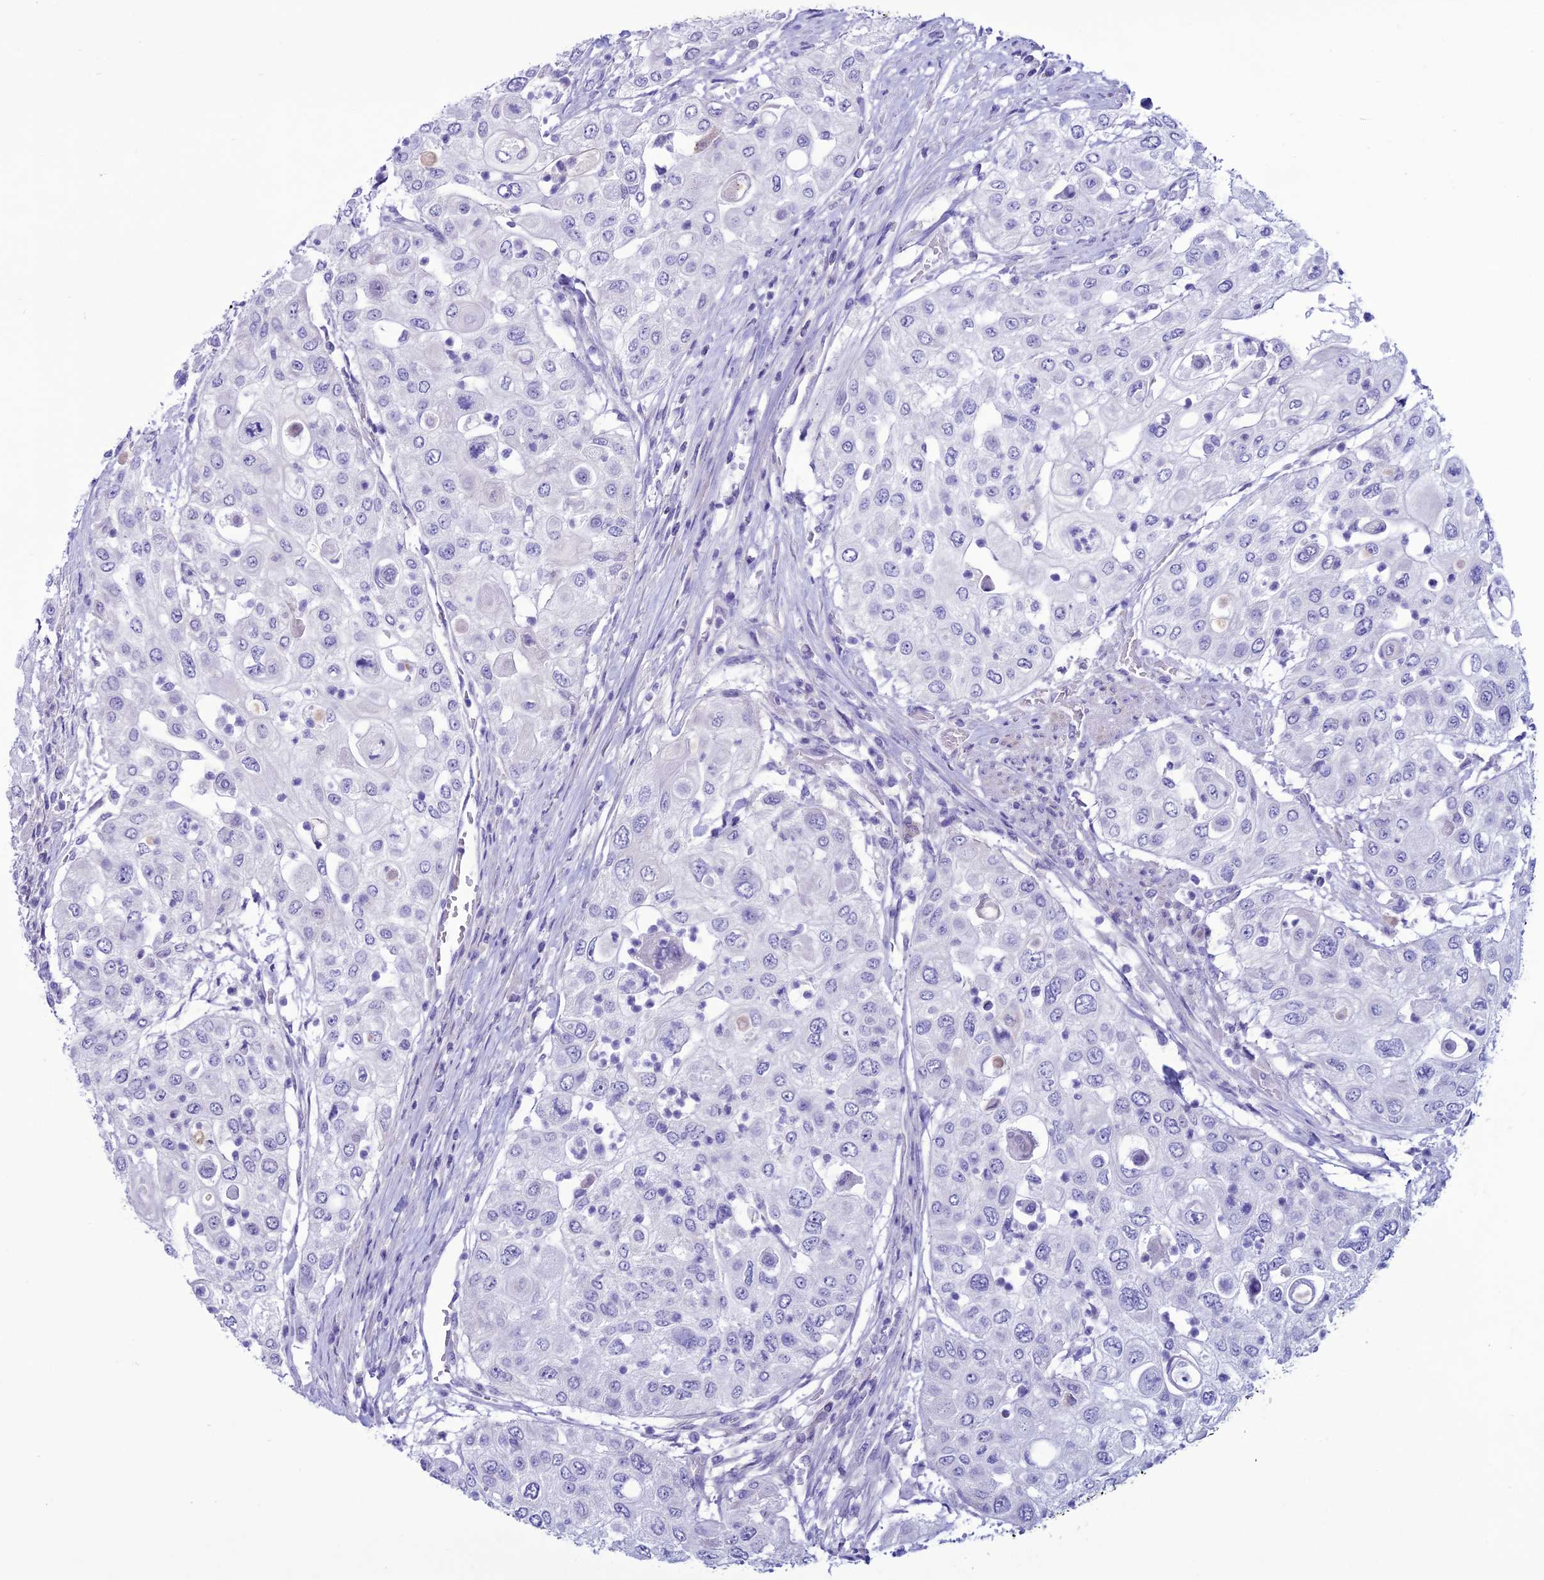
{"staining": {"intensity": "negative", "quantity": "none", "location": "none"}, "tissue": "urothelial cancer", "cell_type": "Tumor cells", "image_type": "cancer", "snomed": [{"axis": "morphology", "description": "Urothelial carcinoma, High grade"}, {"axis": "topography", "description": "Urinary bladder"}], "caption": "Urothelial carcinoma (high-grade) was stained to show a protein in brown. There is no significant expression in tumor cells. (DAB immunohistochemistry (IHC) with hematoxylin counter stain).", "gene": "CLEC2L", "patient": {"sex": "female", "age": 79}}